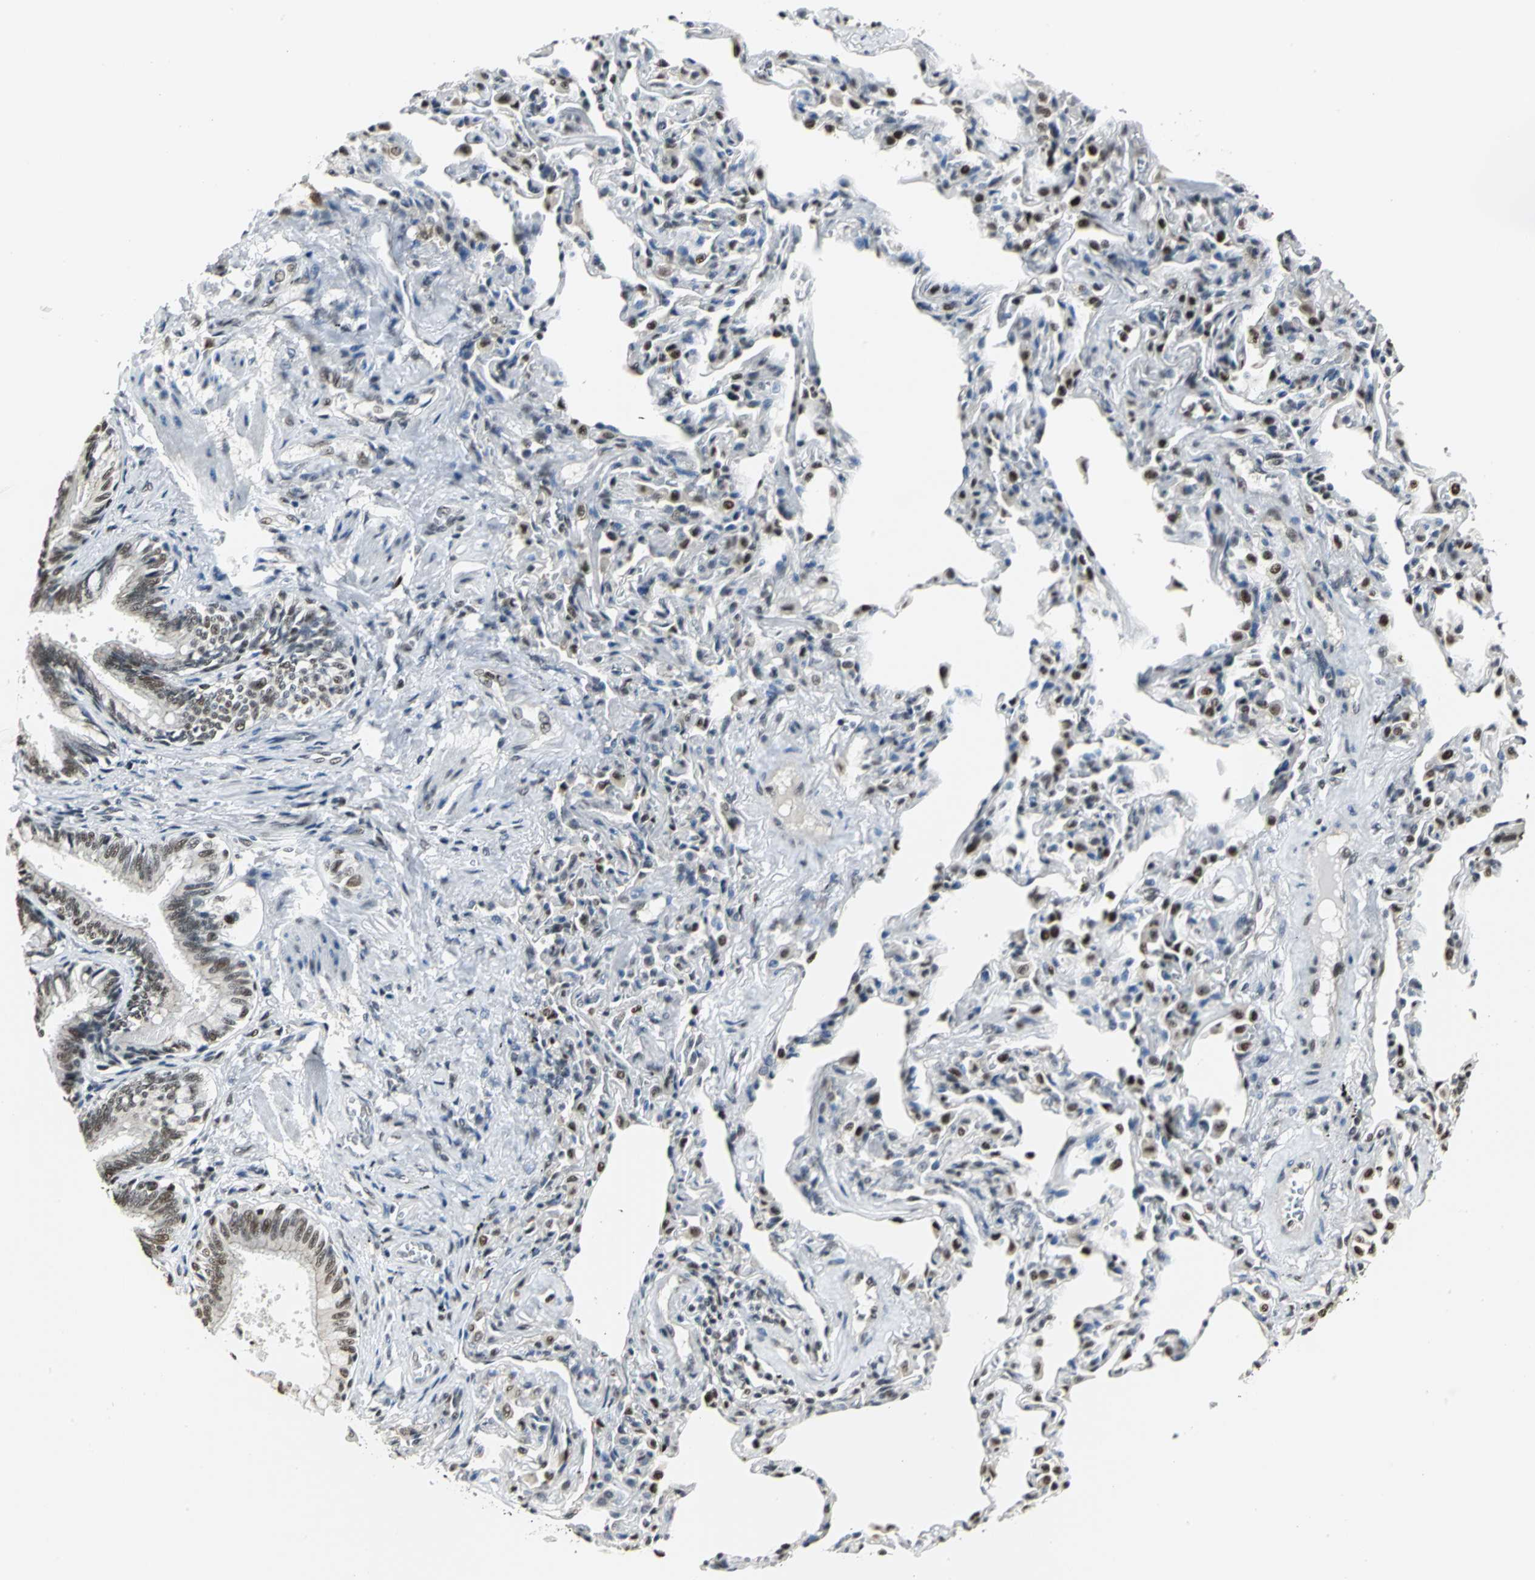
{"staining": {"intensity": "strong", "quantity": ">75%", "location": "nuclear"}, "tissue": "bronchus", "cell_type": "Respiratory epithelial cells", "image_type": "normal", "snomed": [{"axis": "morphology", "description": "Normal tissue, NOS"}, {"axis": "topography", "description": "Lung"}], "caption": "Protein staining exhibits strong nuclear positivity in approximately >75% of respiratory epithelial cells in benign bronchus.", "gene": "CCDC88C", "patient": {"sex": "male", "age": 64}}